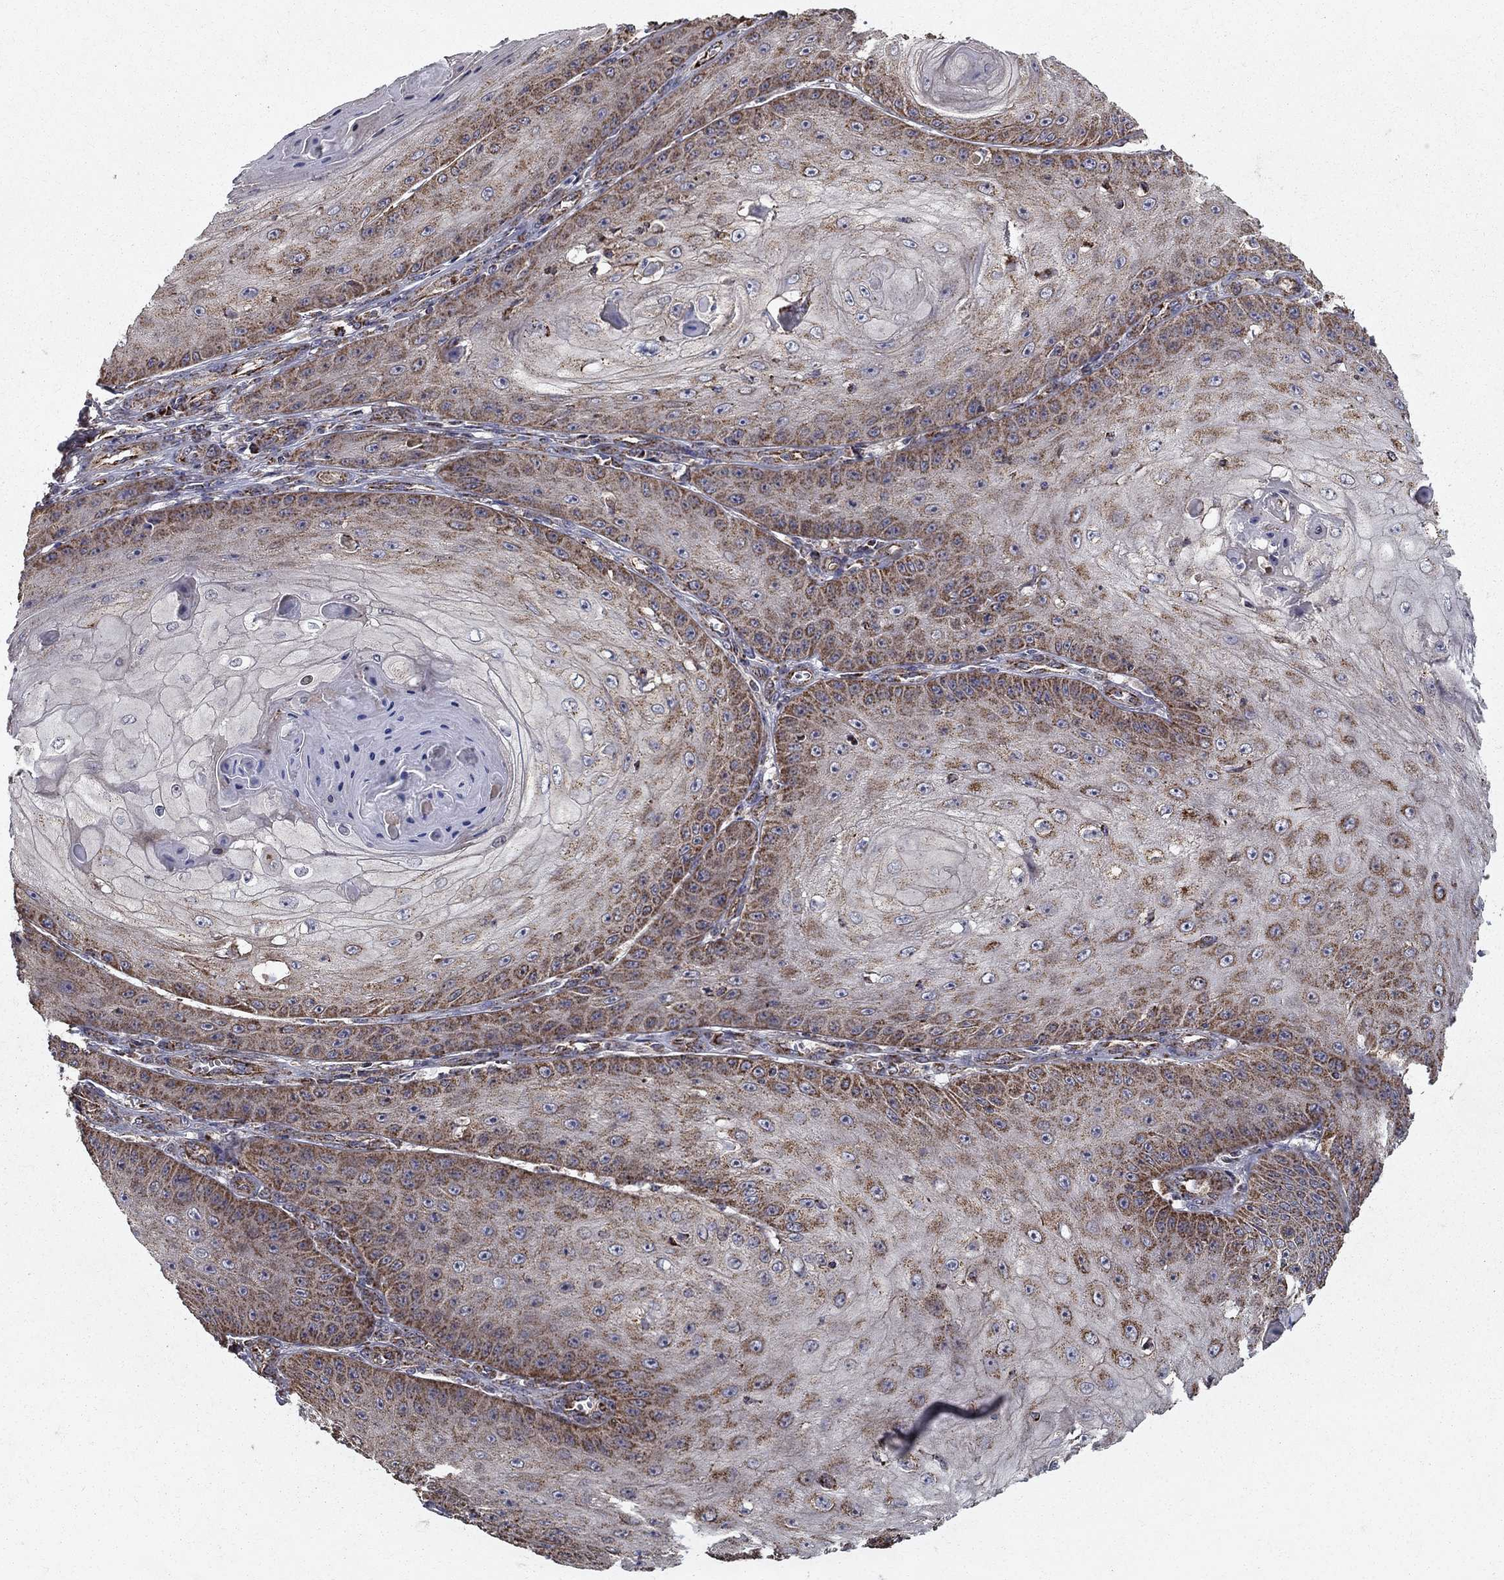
{"staining": {"intensity": "moderate", "quantity": ">75%", "location": "cytoplasmic/membranous"}, "tissue": "skin cancer", "cell_type": "Tumor cells", "image_type": "cancer", "snomed": [{"axis": "morphology", "description": "Squamous cell carcinoma, NOS"}, {"axis": "topography", "description": "Skin"}], "caption": "A medium amount of moderate cytoplasmic/membranous staining is seen in about >75% of tumor cells in squamous cell carcinoma (skin) tissue.", "gene": "NDUFS8", "patient": {"sex": "male", "age": 70}}